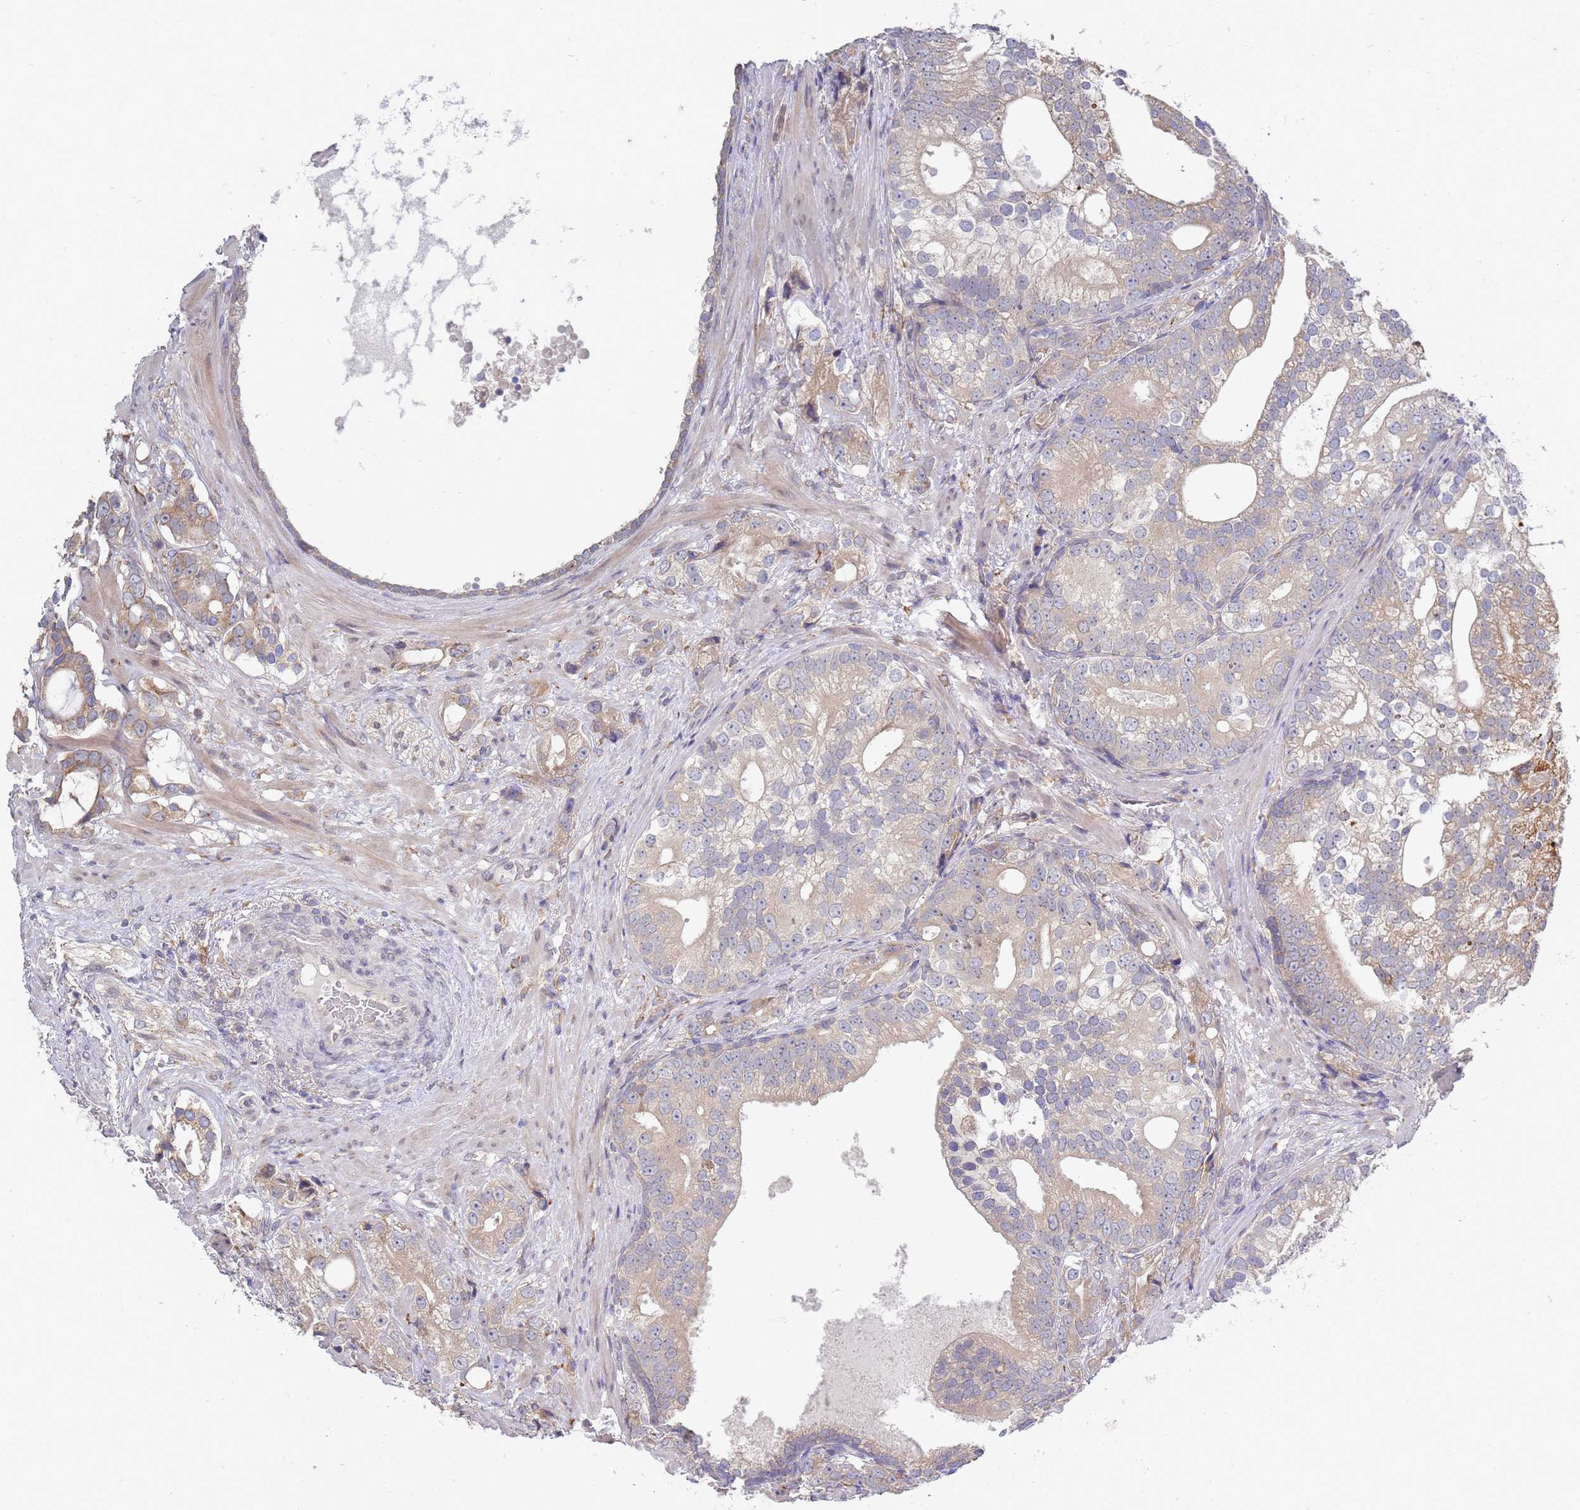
{"staining": {"intensity": "weak", "quantity": "25%-75%", "location": "cytoplasmic/membranous"}, "tissue": "prostate cancer", "cell_type": "Tumor cells", "image_type": "cancer", "snomed": [{"axis": "morphology", "description": "Adenocarcinoma, High grade"}, {"axis": "topography", "description": "Prostate"}], "caption": "Weak cytoplasmic/membranous positivity for a protein is seen in about 25%-75% of tumor cells of adenocarcinoma (high-grade) (prostate) using immunohistochemistry (IHC).", "gene": "VRK2", "patient": {"sex": "male", "age": 75}}